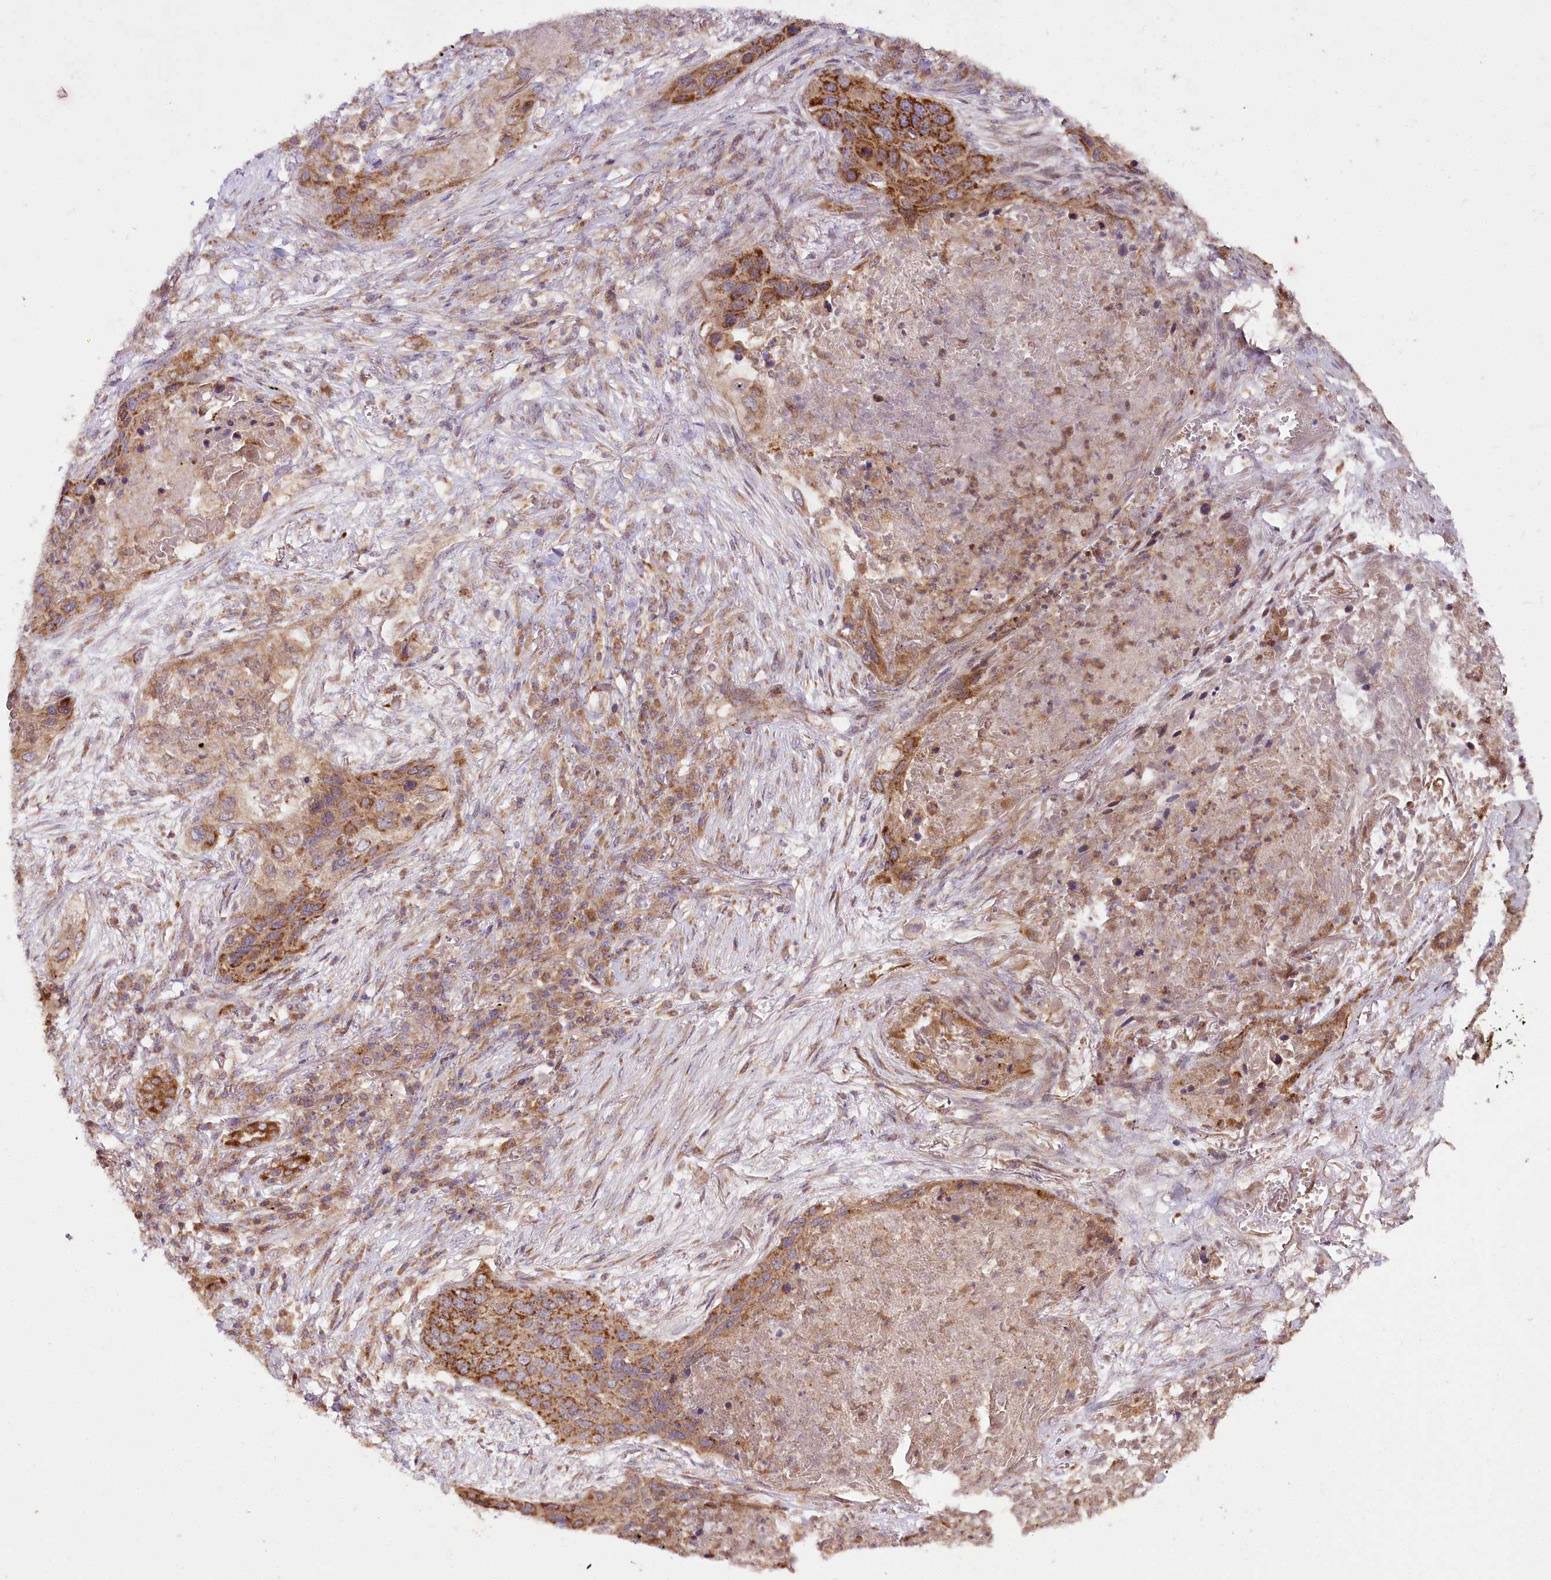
{"staining": {"intensity": "strong", "quantity": "25%-75%", "location": "cytoplasmic/membranous"}, "tissue": "lung cancer", "cell_type": "Tumor cells", "image_type": "cancer", "snomed": [{"axis": "morphology", "description": "Squamous cell carcinoma, NOS"}, {"axis": "topography", "description": "Lung"}], "caption": "Brown immunohistochemical staining in human lung cancer displays strong cytoplasmic/membranous positivity in about 25%-75% of tumor cells.", "gene": "RAB7A", "patient": {"sex": "female", "age": 63}}